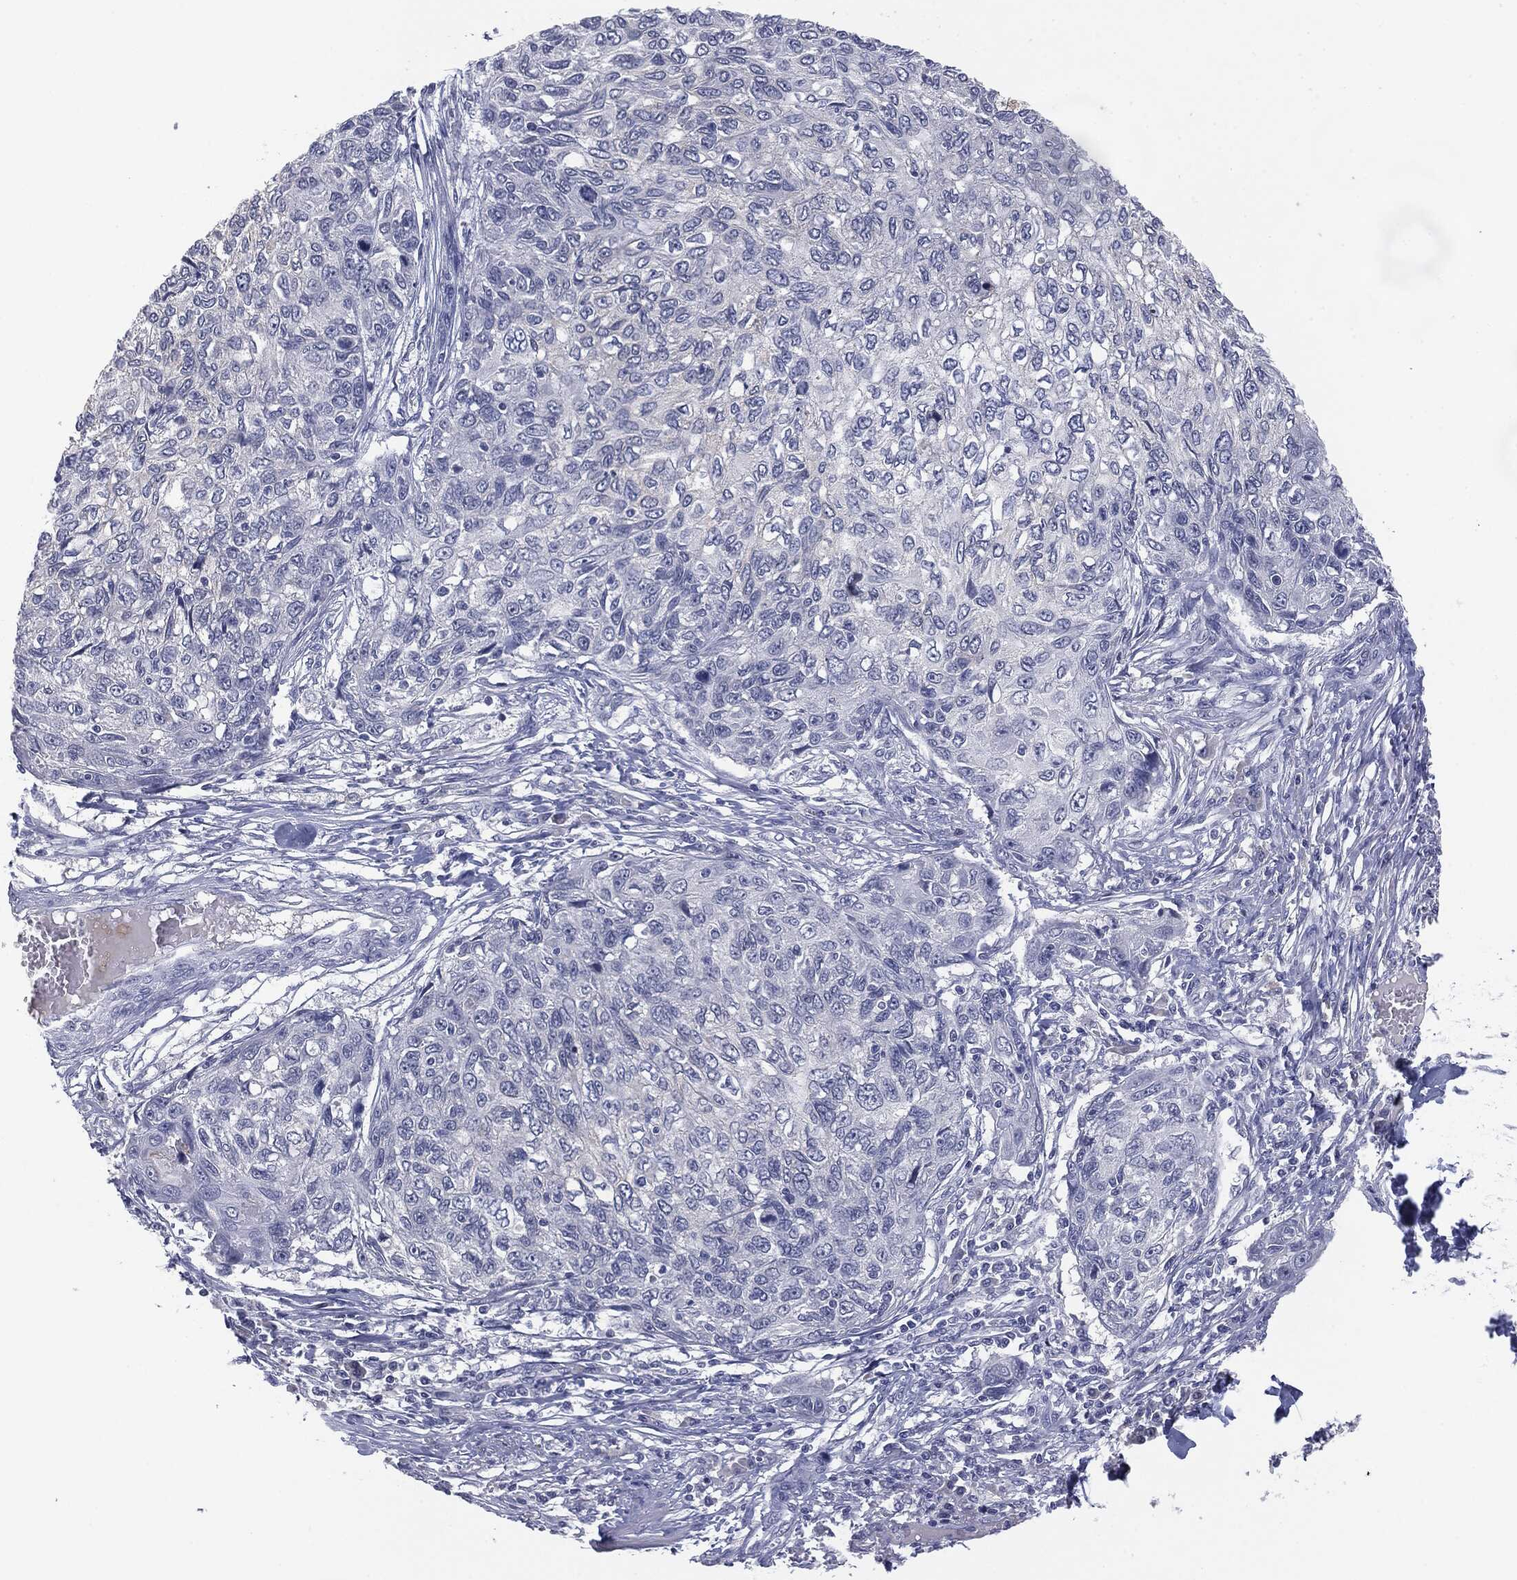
{"staining": {"intensity": "negative", "quantity": "none", "location": "none"}, "tissue": "skin cancer", "cell_type": "Tumor cells", "image_type": "cancer", "snomed": [{"axis": "morphology", "description": "Squamous cell carcinoma, NOS"}, {"axis": "topography", "description": "Skin"}], "caption": "There is no significant positivity in tumor cells of skin cancer (squamous cell carcinoma).", "gene": "MUC1", "patient": {"sex": "male", "age": 92}}